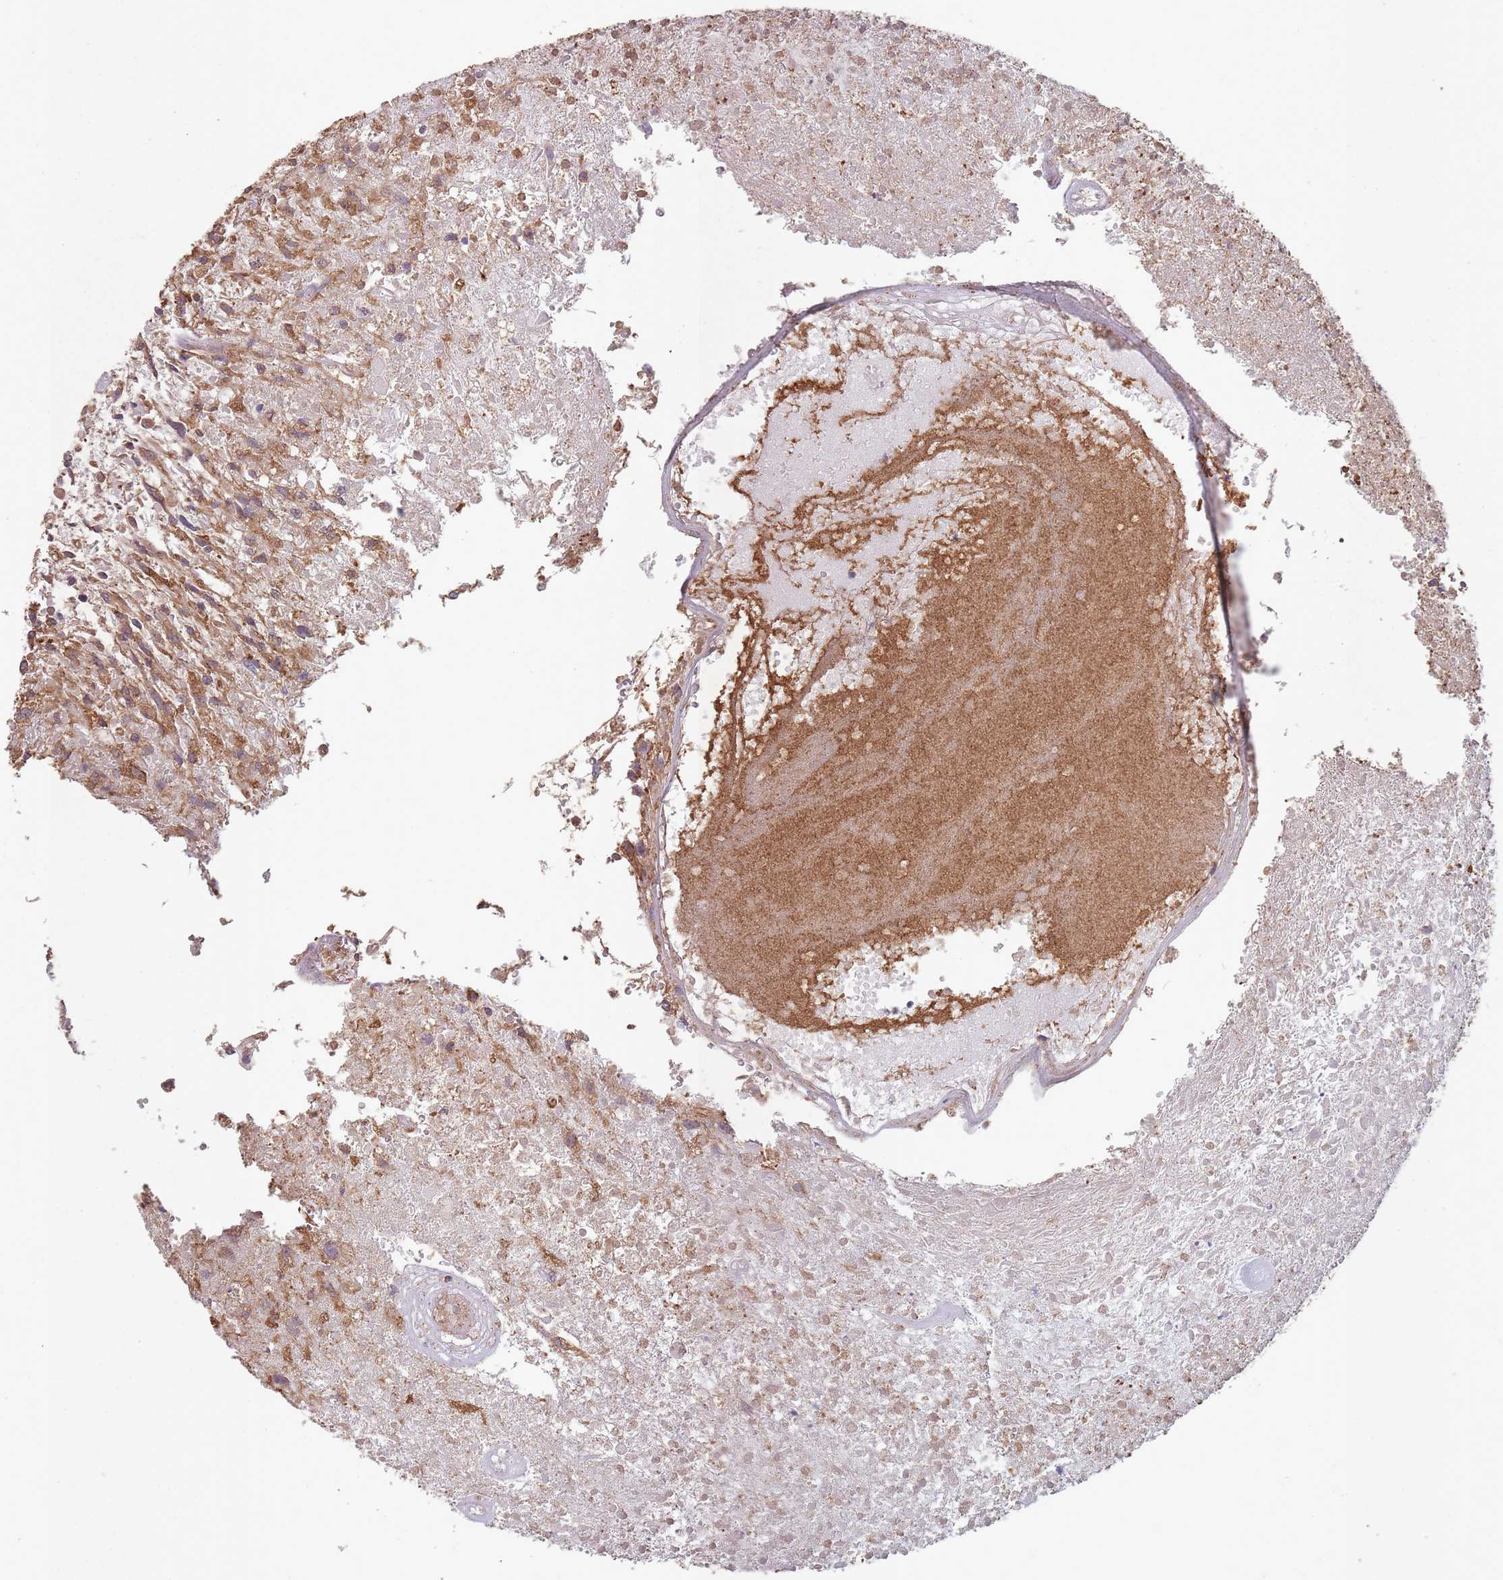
{"staining": {"intensity": "moderate", "quantity": "25%-75%", "location": "cytoplasmic/membranous"}, "tissue": "glioma", "cell_type": "Tumor cells", "image_type": "cancer", "snomed": [{"axis": "morphology", "description": "Glioma, malignant, High grade"}, {"axis": "topography", "description": "Brain"}], "caption": "Malignant glioma (high-grade) stained for a protein demonstrates moderate cytoplasmic/membranous positivity in tumor cells.", "gene": "SANBR", "patient": {"sex": "male", "age": 56}}